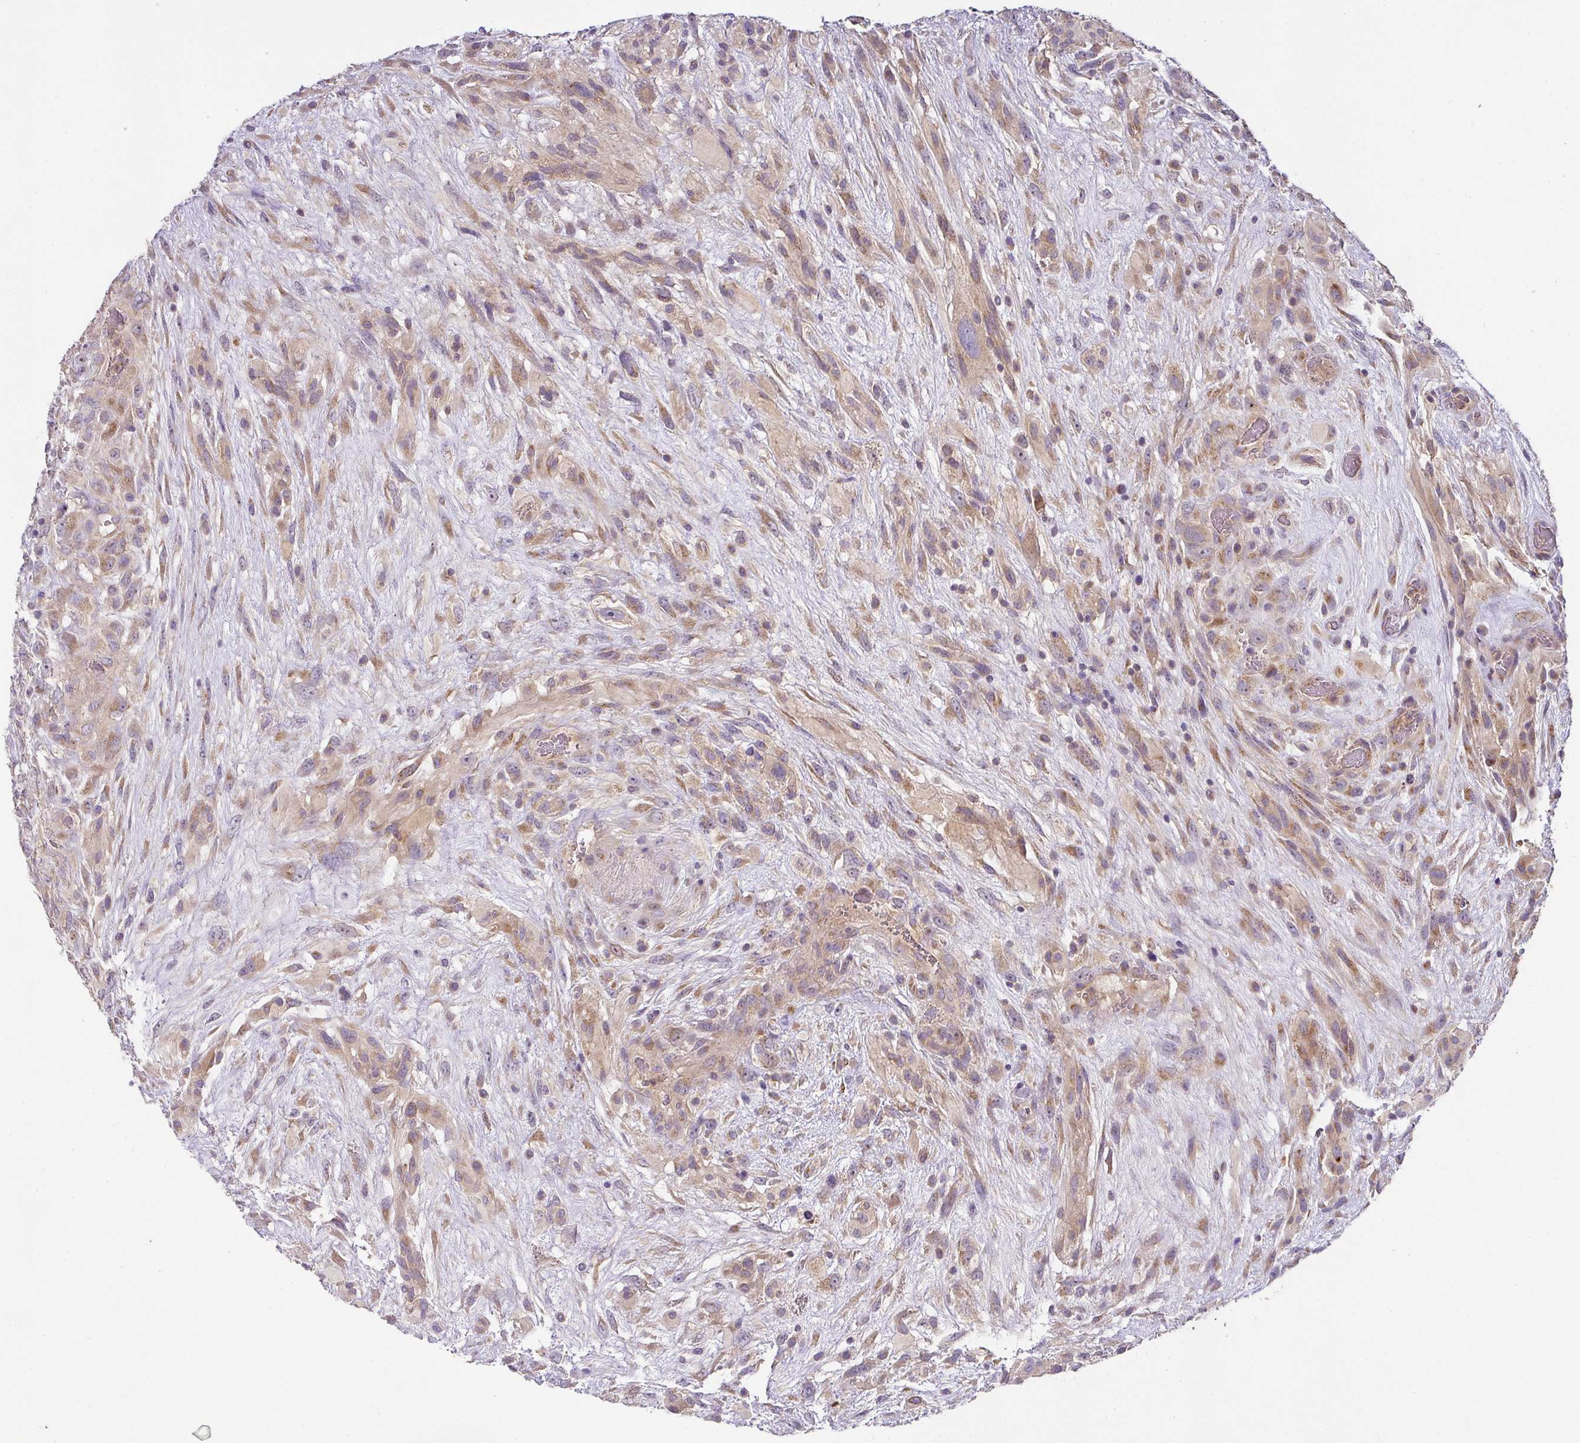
{"staining": {"intensity": "moderate", "quantity": ">75%", "location": "cytoplasmic/membranous"}, "tissue": "glioma", "cell_type": "Tumor cells", "image_type": "cancer", "snomed": [{"axis": "morphology", "description": "Glioma, malignant, High grade"}, {"axis": "topography", "description": "Brain"}], "caption": "Tumor cells demonstrate medium levels of moderate cytoplasmic/membranous staining in approximately >75% of cells in human high-grade glioma (malignant). The staining is performed using DAB (3,3'-diaminobenzidine) brown chromogen to label protein expression. The nuclei are counter-stained blue using hematoxylin.", "gene": "SKIC2", "patient": {"sex": "male", "age": 61}}